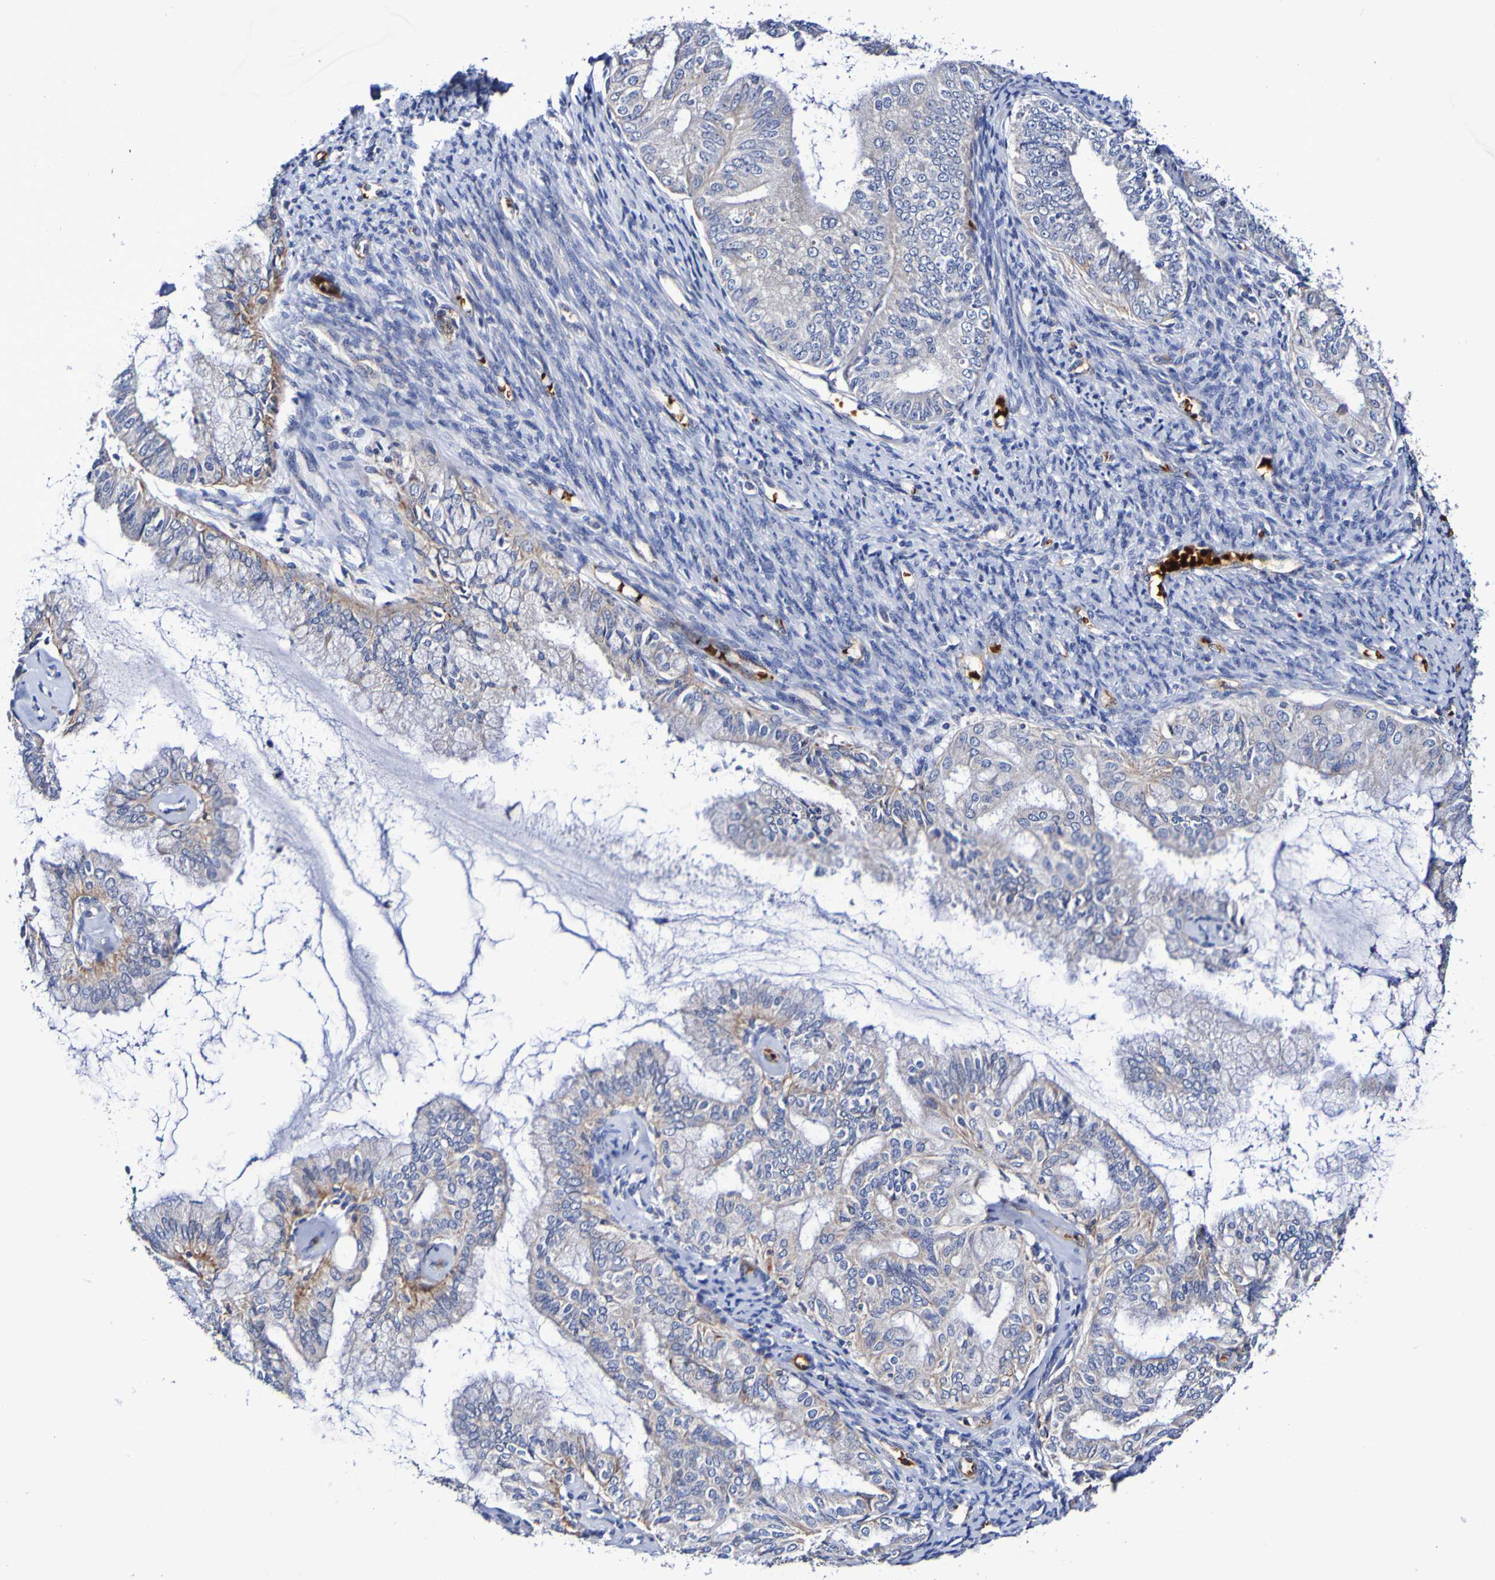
{"staining": {"intensity": "weak", "quantity": "<25%", "location": "cytoplasmic/membranous"}, "tissue": "endometrial cancer", "cell_type": "Tumor cells", "image_type": "cancer", "snomed": [{"axis": "morphology", "description": "Adenocarcinoma, NOS"}, {"axis": "topography", "description": "Endometrium"}], "caption": "Tumor cells are negative for brown protein staining in endometrial adenocarcinoma.", "gene": "WNT4", "patient": {"sex": "female", "age": 63}}